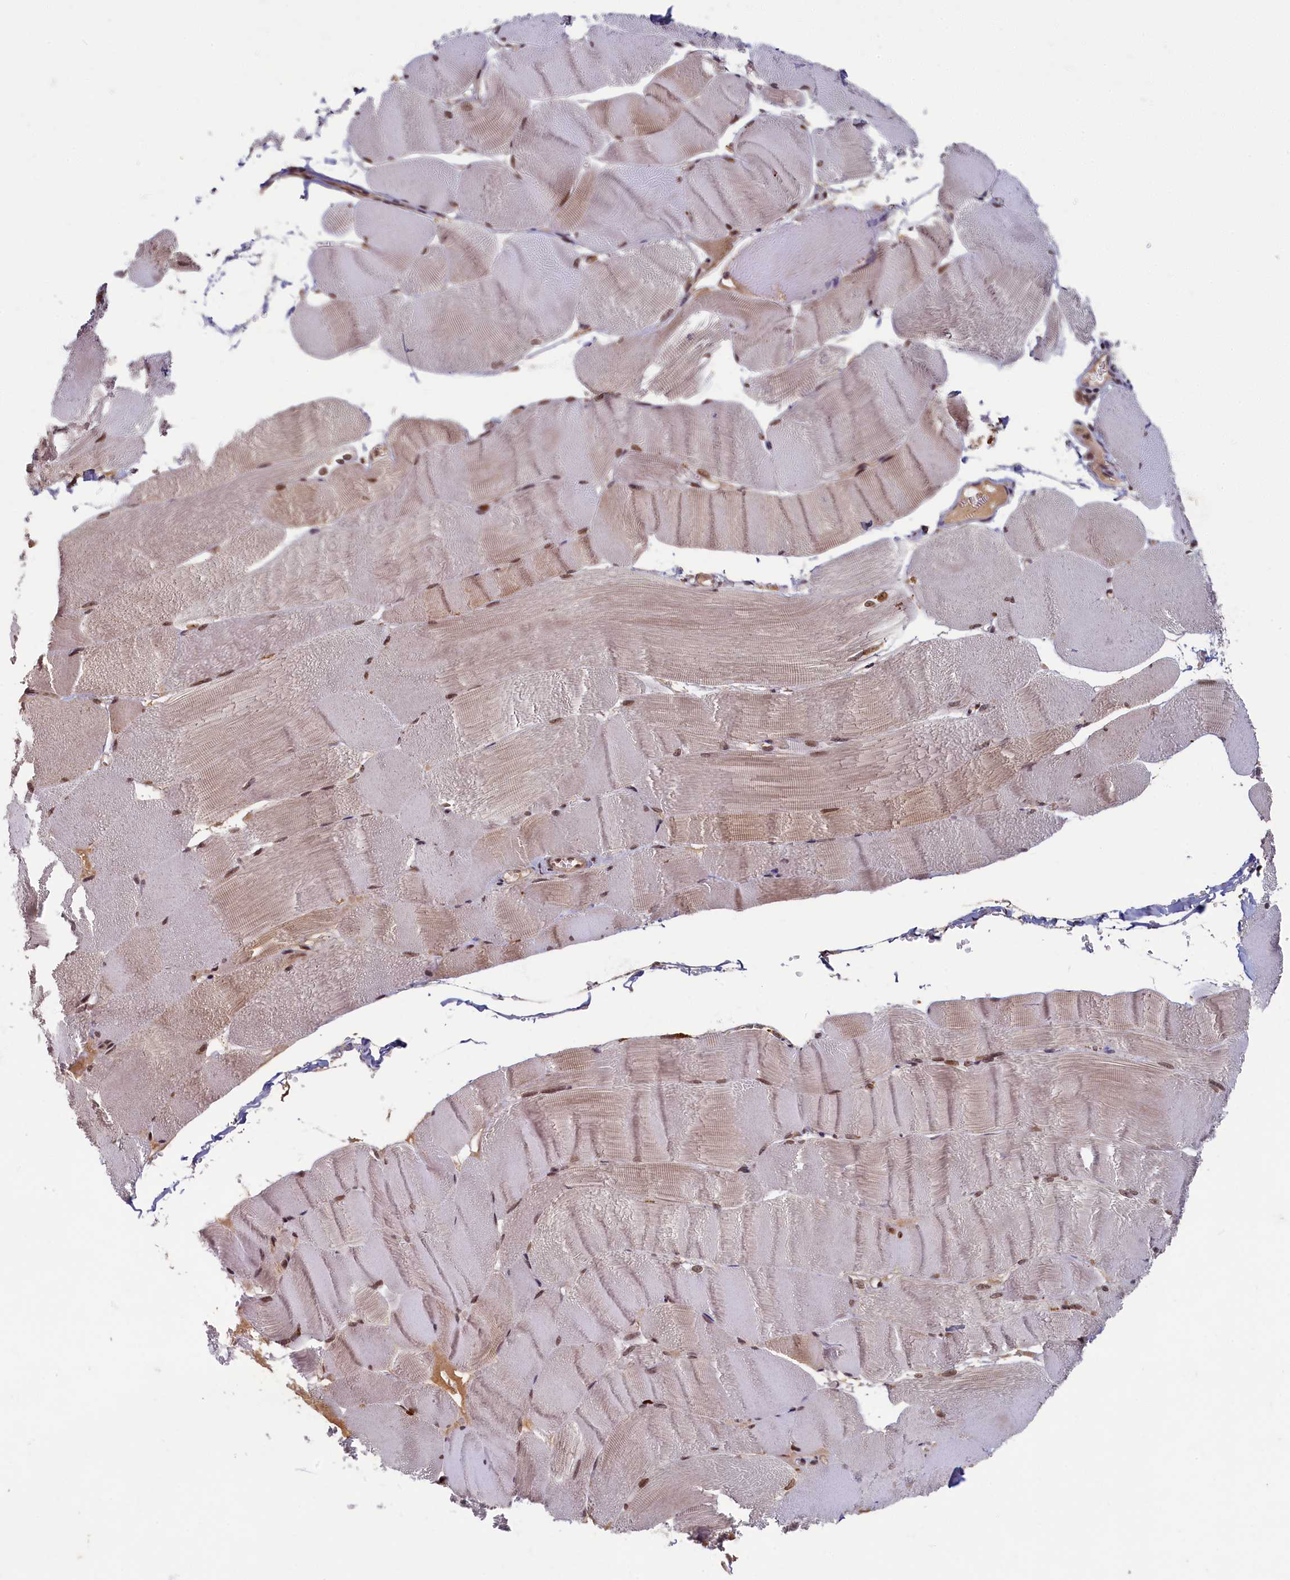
{"staining": {"intensity": "moderate", "quantity": "25%-75%", "location": "cytoplasmic/membranous,nuclear"}, "tissue": "skeletal muscle", "cell_type": "Myocytes", "image_type": "normal", "snomed": [{"axis": "morphology", "description": "Normal tissue, NOS"}, {"axis": "morphology", "description": "Basal cell carcinoma"}, {"axis": "topography", "description": "Skeletal muscle"}], "caption": "This photomicrograph displays unremarkable skeletal muscle stained with immunohistochemistry (IHC) to label a protein in brown. The cytoplasmic/membranous,nuclear of myocytes show moderate positivity for the protein. Nuclei are counter-stained blue.", "gene": "BRCA1", "patient": {"sex": "female", "age": 64}}